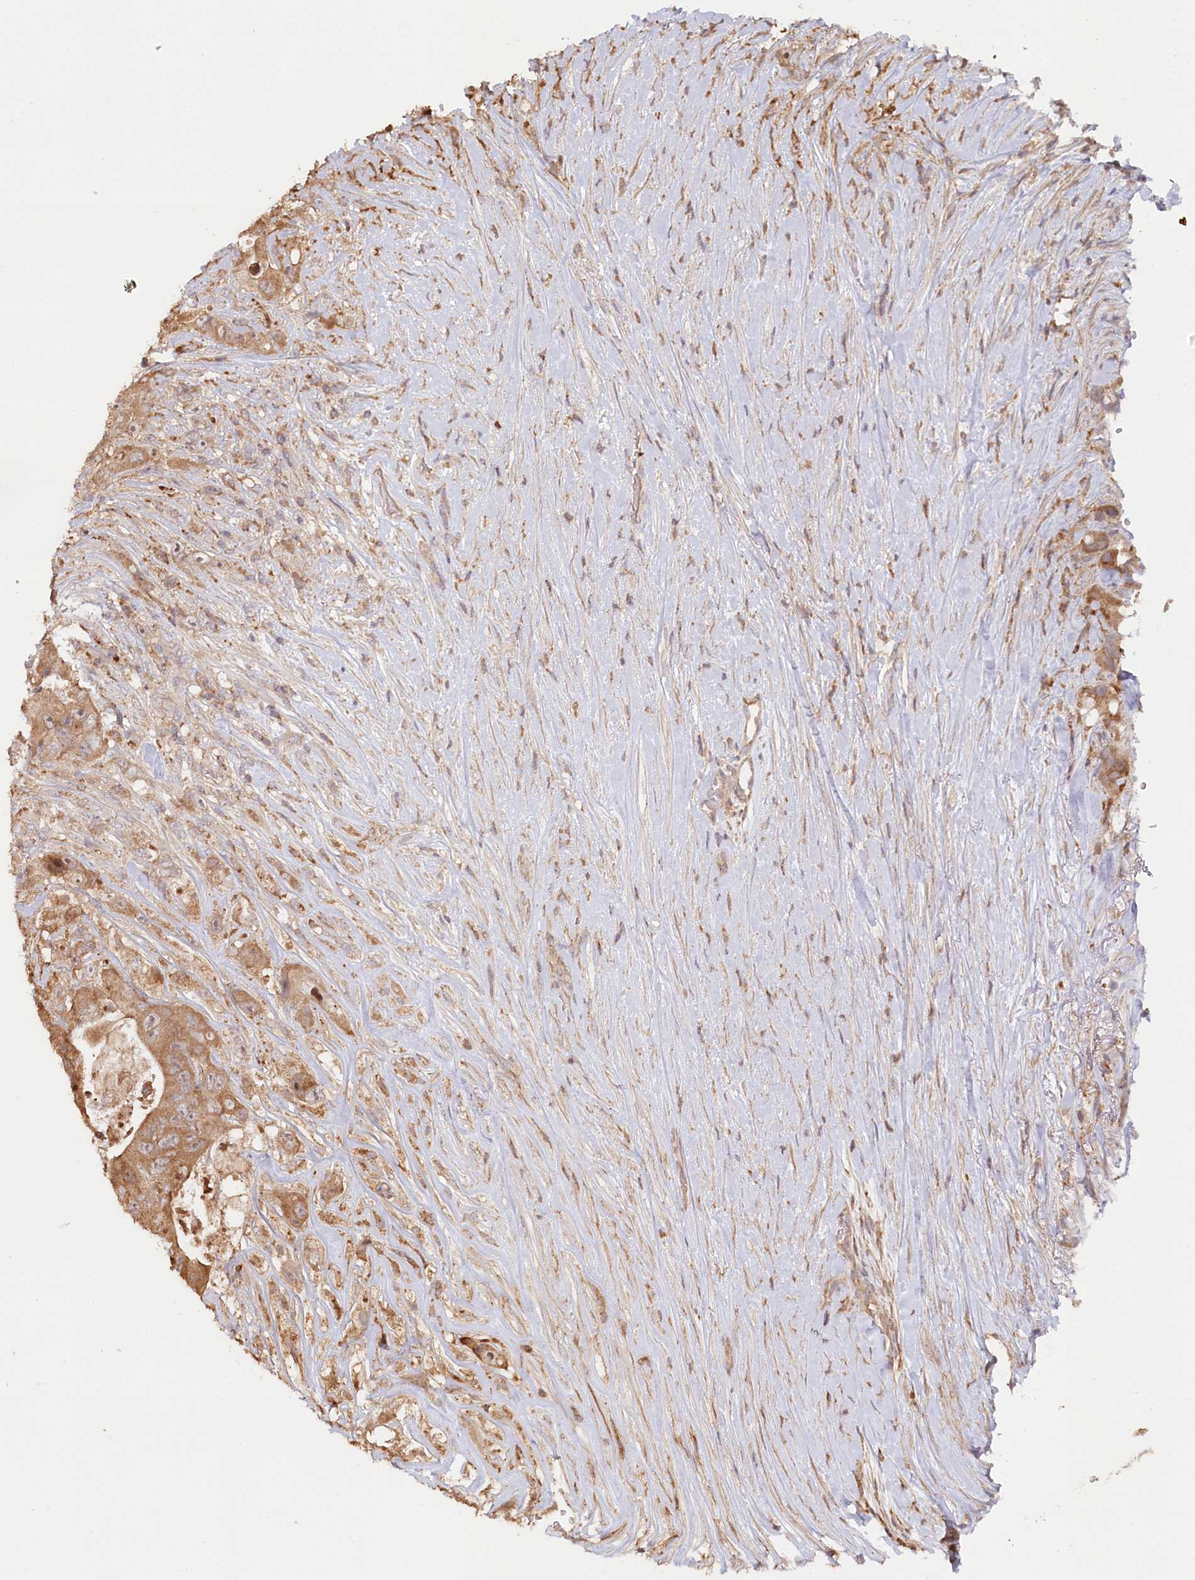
{"staining": {"intensity": "moderate", "quantity": ">75%", "location": "cytoplasmic/membranous"}, "tissue": "colorectal cancer", "cell_type": "Tumor cells", "image_type": "cancer", "snomed": [{"axis": "morphology", "description": "Adenocarcinoma, NOS"}, {"axis": "topography", "description": "Colon"}], "caption": "A high-resolution image shows immunohistochemistry staining of colorectal adenocarcinoma, which displays moderate cytoplasmic/membranous positivity in approximately >75% of tumor cells.", "gene": "HAL", "patient": {"sex": "female", "age": 46}}